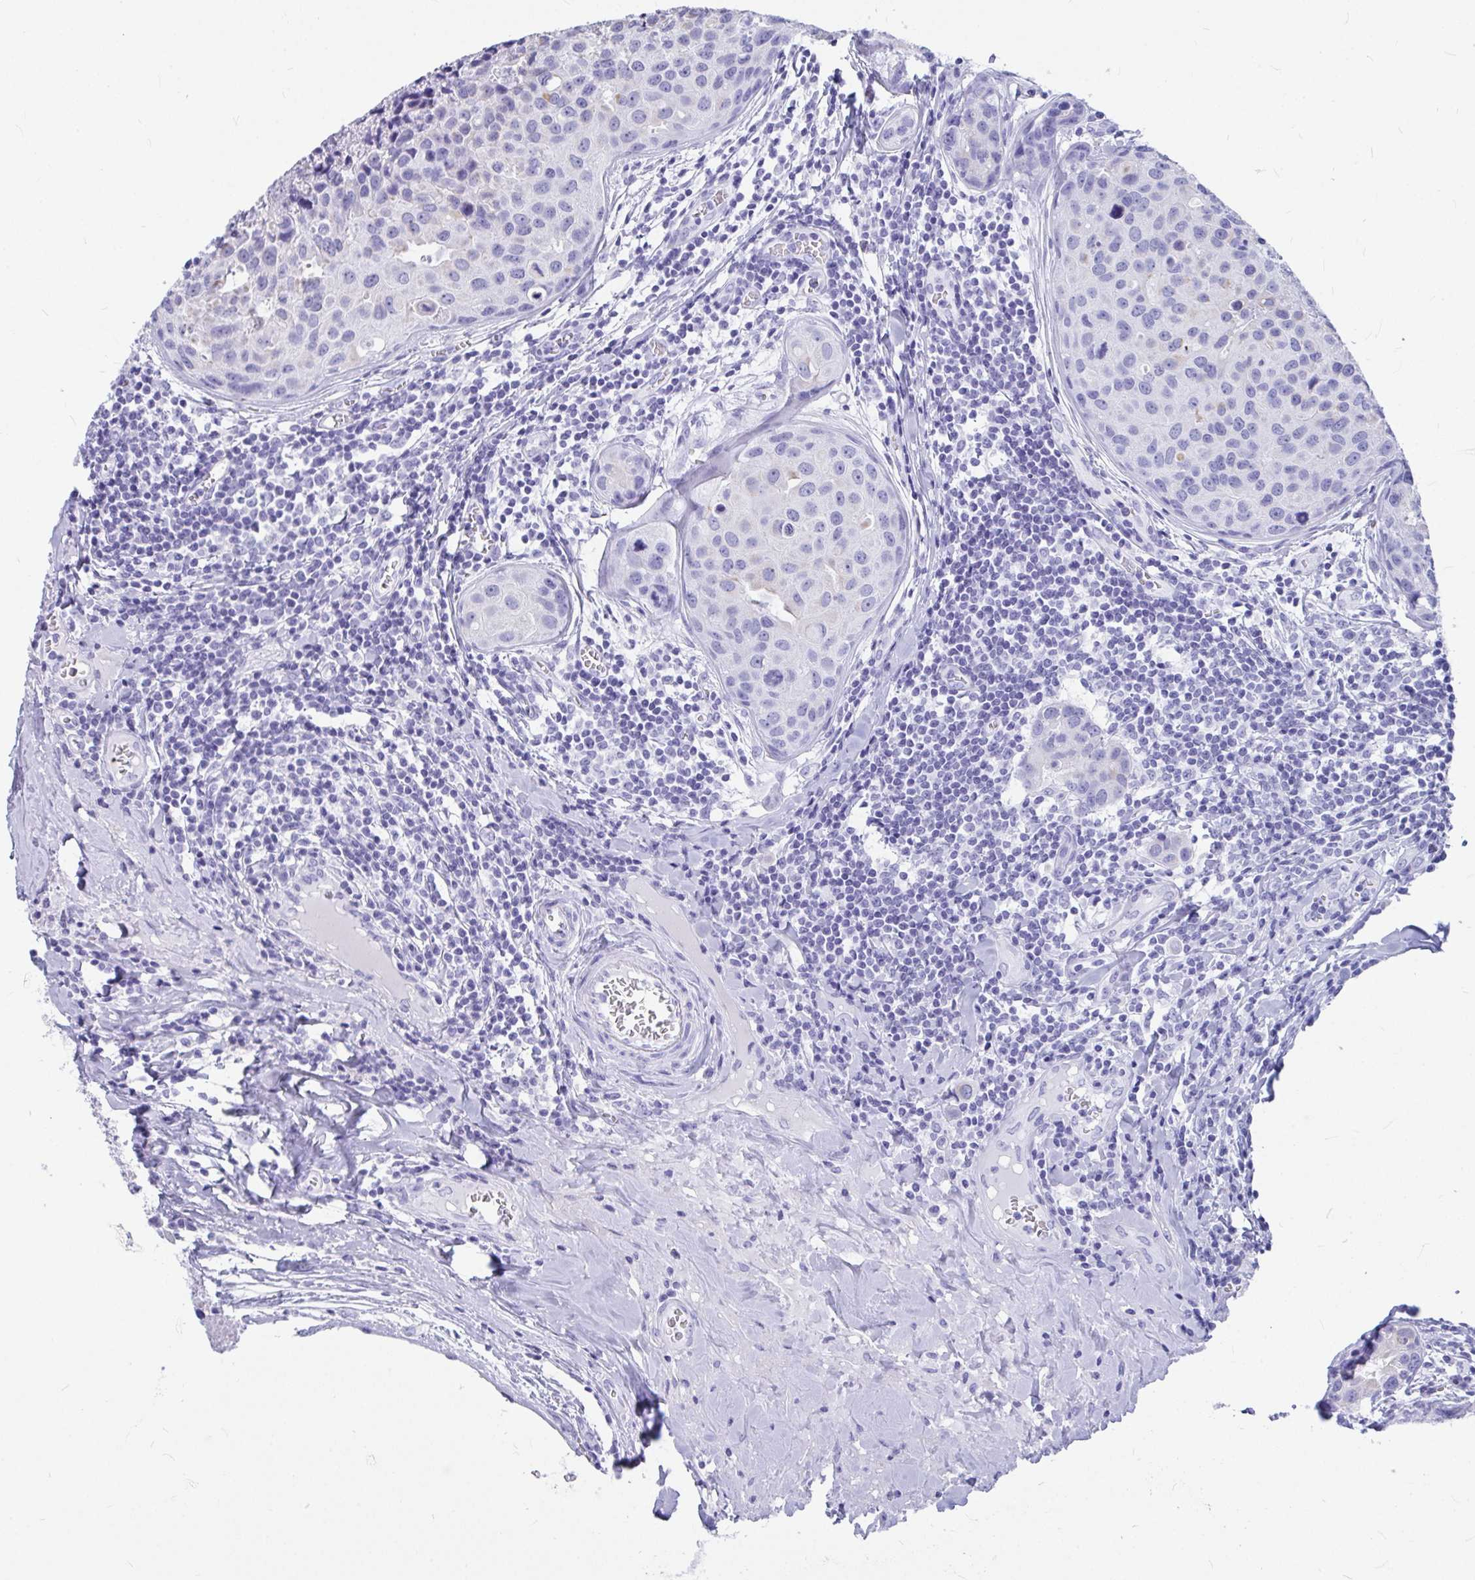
{"staining": {"intensity": "negative", "quantity": "none", "location": "none"}, "tissue": "breast cancer", "cell_type": "Tumor cells", "image_type": "cancer", "snomed": [{"axis": "morphology", "description": "Duct carcinoma"}, {"axis": "topography", "description": "Breast"}], "caption": "Tumor cells show no significant positivity in breast infiltrating ductal carcinoma.", "gene": "OR5J2", "patient": {"sex": "female", "age": 24}}